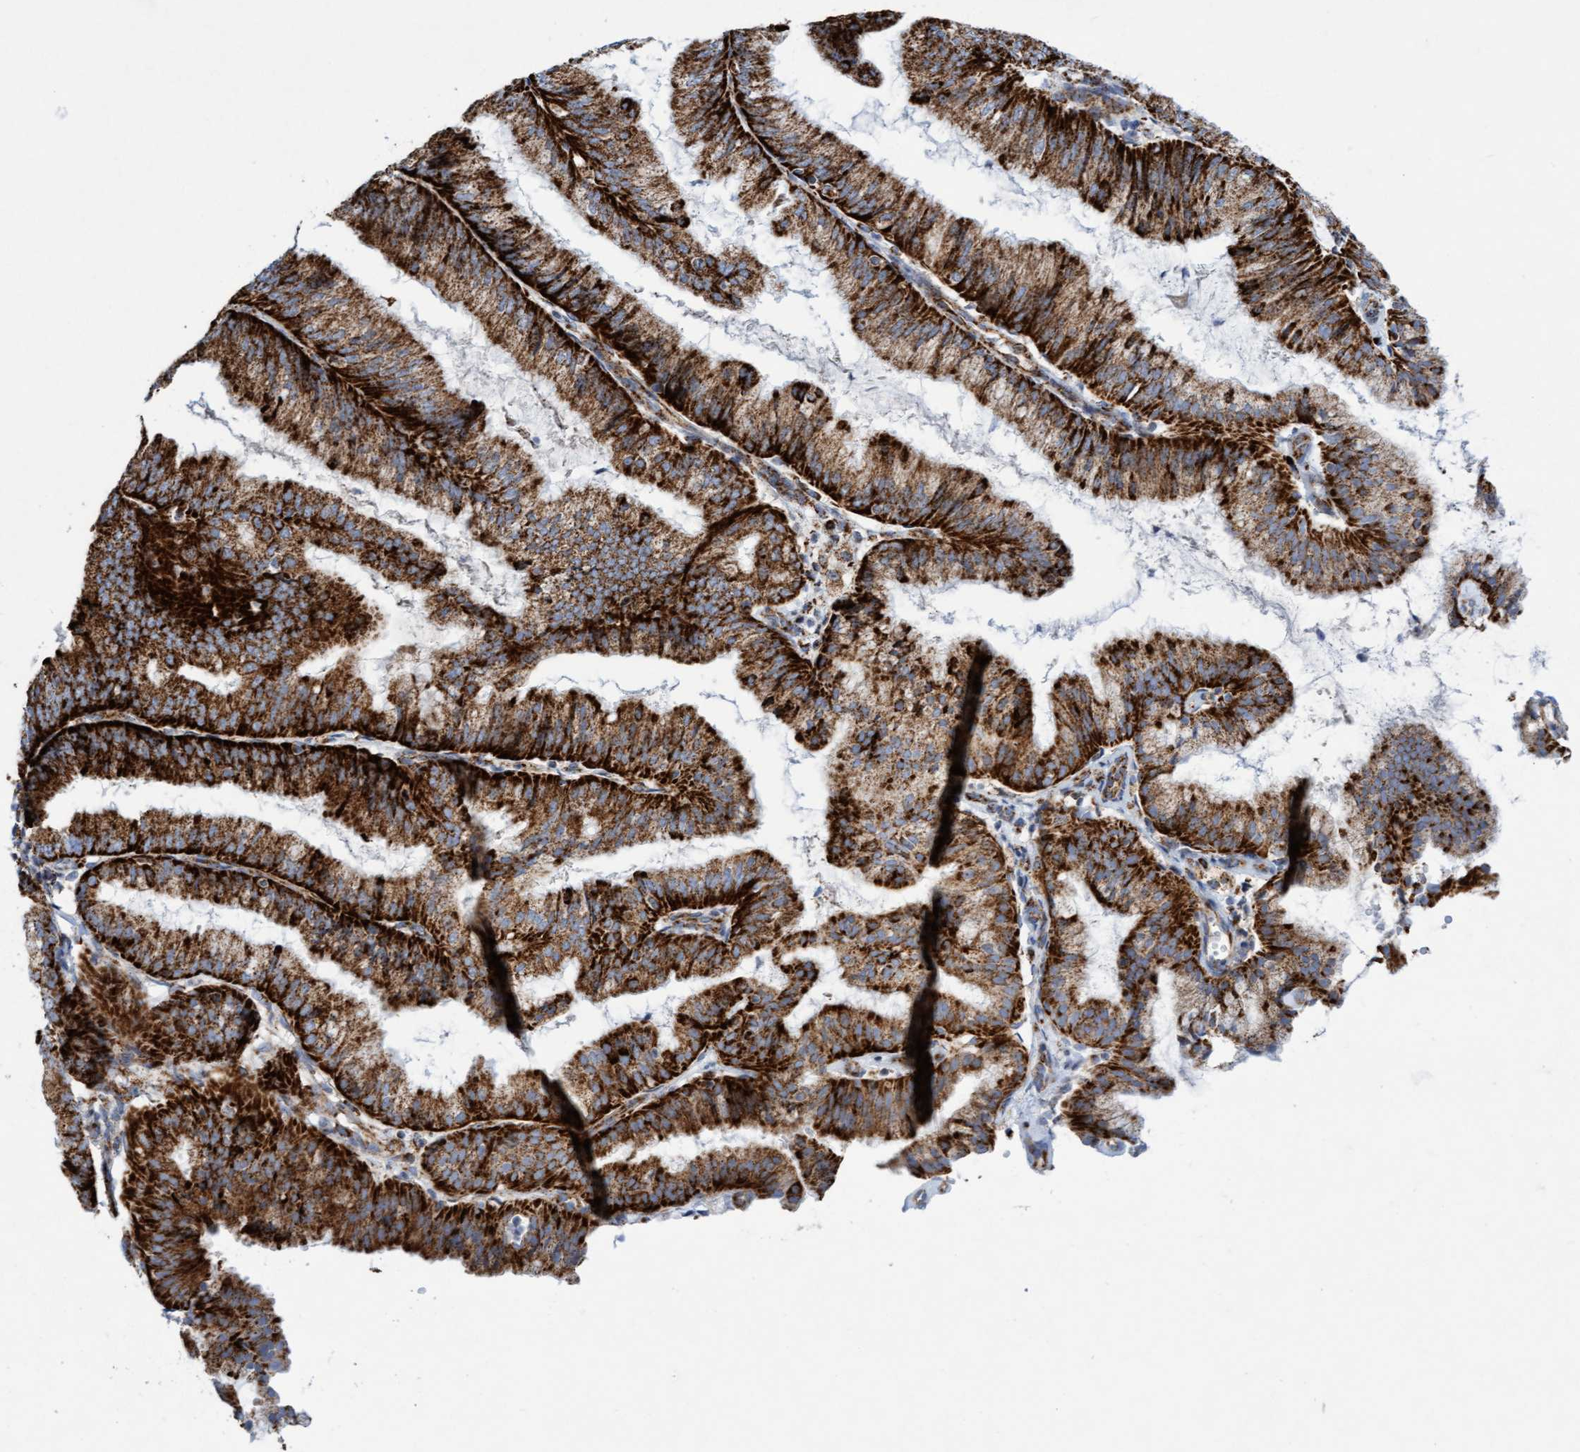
{"staining": {"intensity": "strong", "quantity": ">75%", "location": "cytoplasmic/membranous"}, "tissue": "endometrial cancer", "cell_type": "Tumor cells", "image_type": "cancer", "snomed": [{"axis": "morphology", "description": "Adenocarcinoma, NOS"}, {"axis": "topography", "description": "Endometrium"}], "caption": "A brown stain shows strong cytoplasmic/membranous positivity of a protein in human endometrial cancer (adenocarcinoma) tumor cells.", "gene": "GGTA1", "patient": {"sex": "female", "age": 63}}